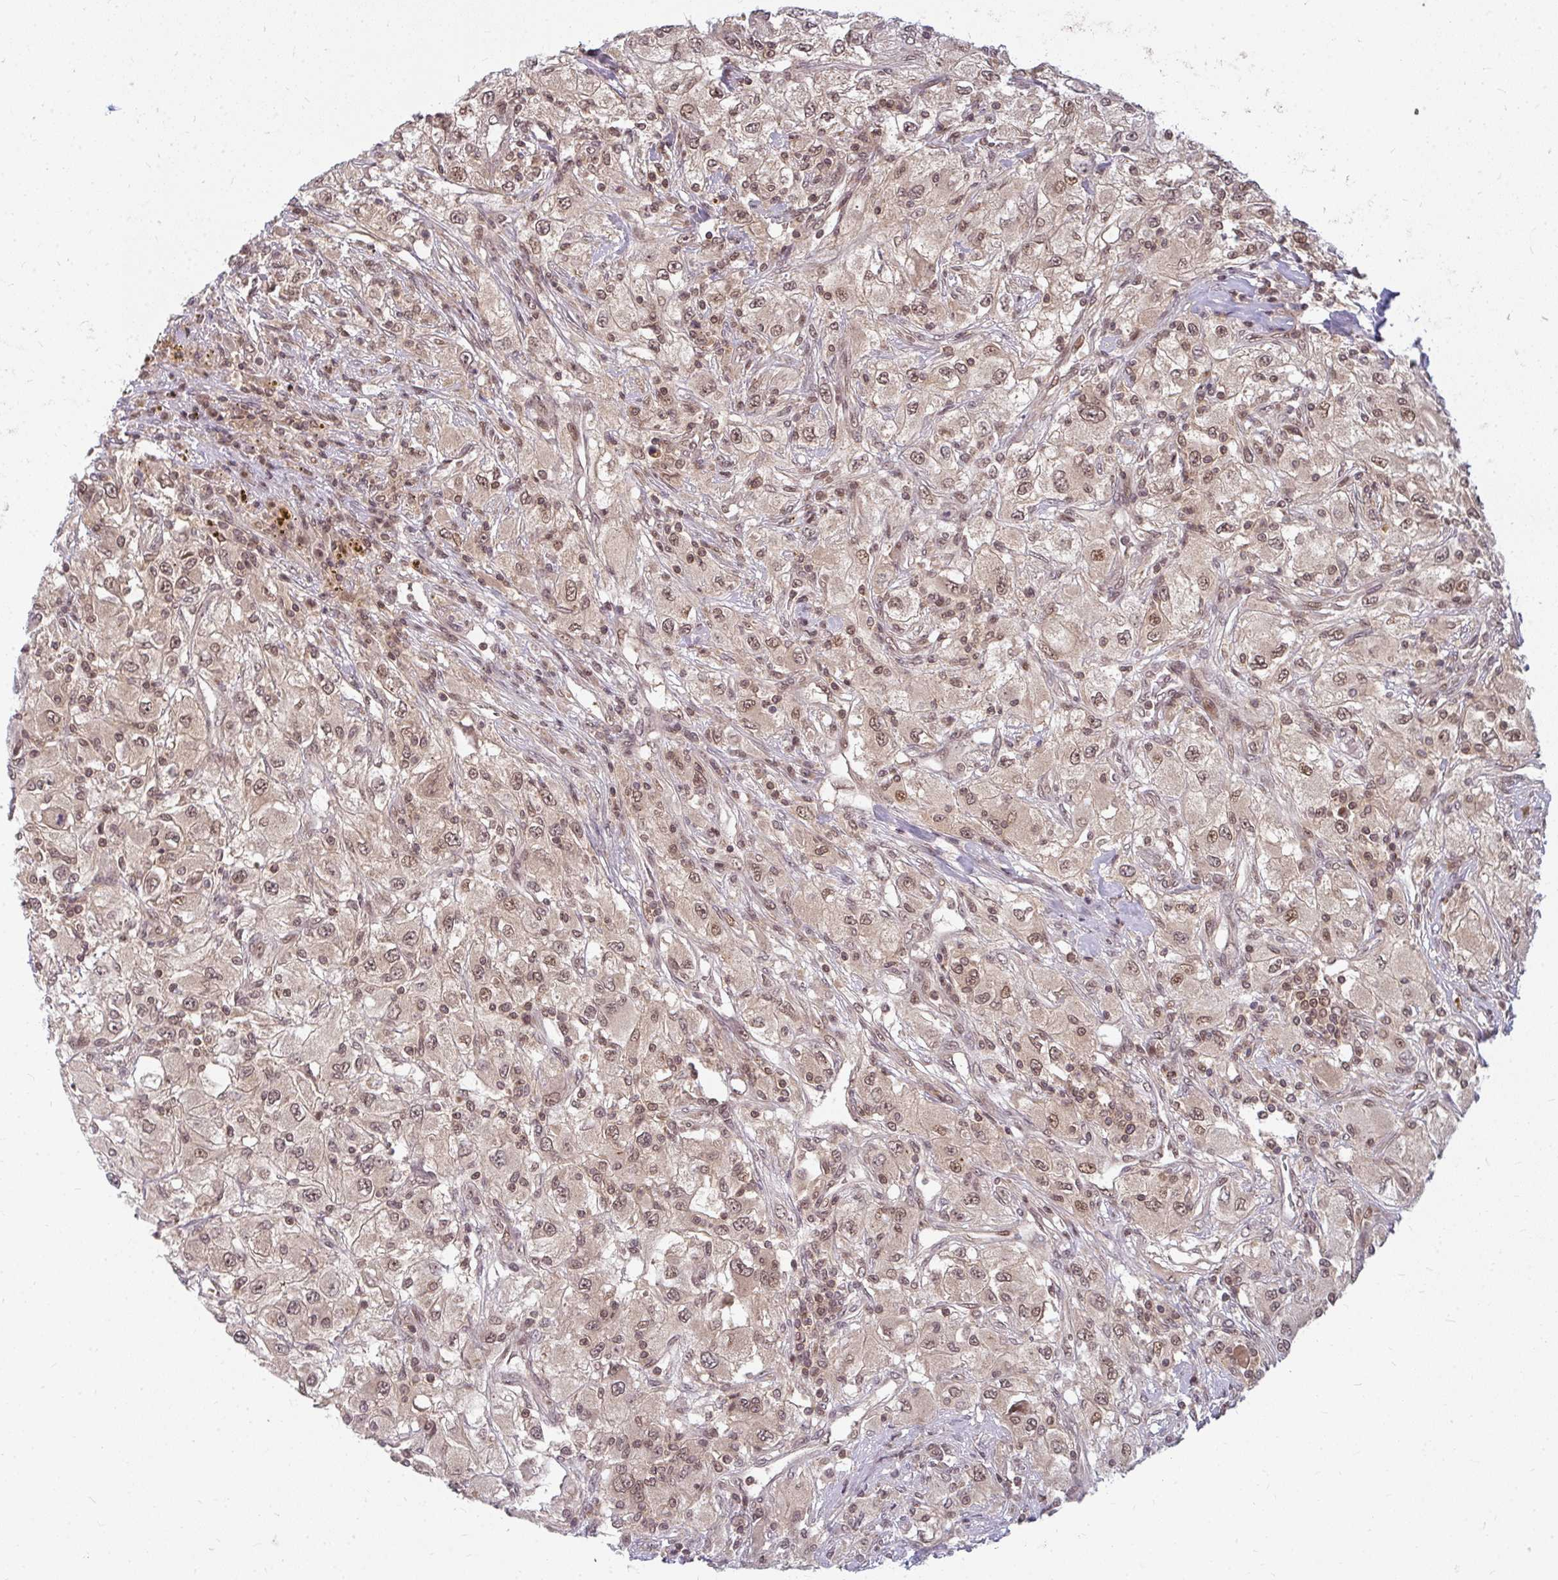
{"staining": {"intensity": "moderate", "quantity": ">75%", "location": "nuclear"}, "tissue": "renal cancer", "cell_type": "Tumor cells", "image_type": "cancer", "snomed": [{"axis": "morphology", "description": "Adenocarcinoma, NOS"}, {"axis": "topography", "description": "Kidney"}], "caption": "Human renal cancer (adenocarcinoma) stained with a brown dye reveals moderate nuclear positive expression in approximately >75% of tumor cells.", "gene": "GTF3C6", "patient": {"sex": "female", "age": 67}}